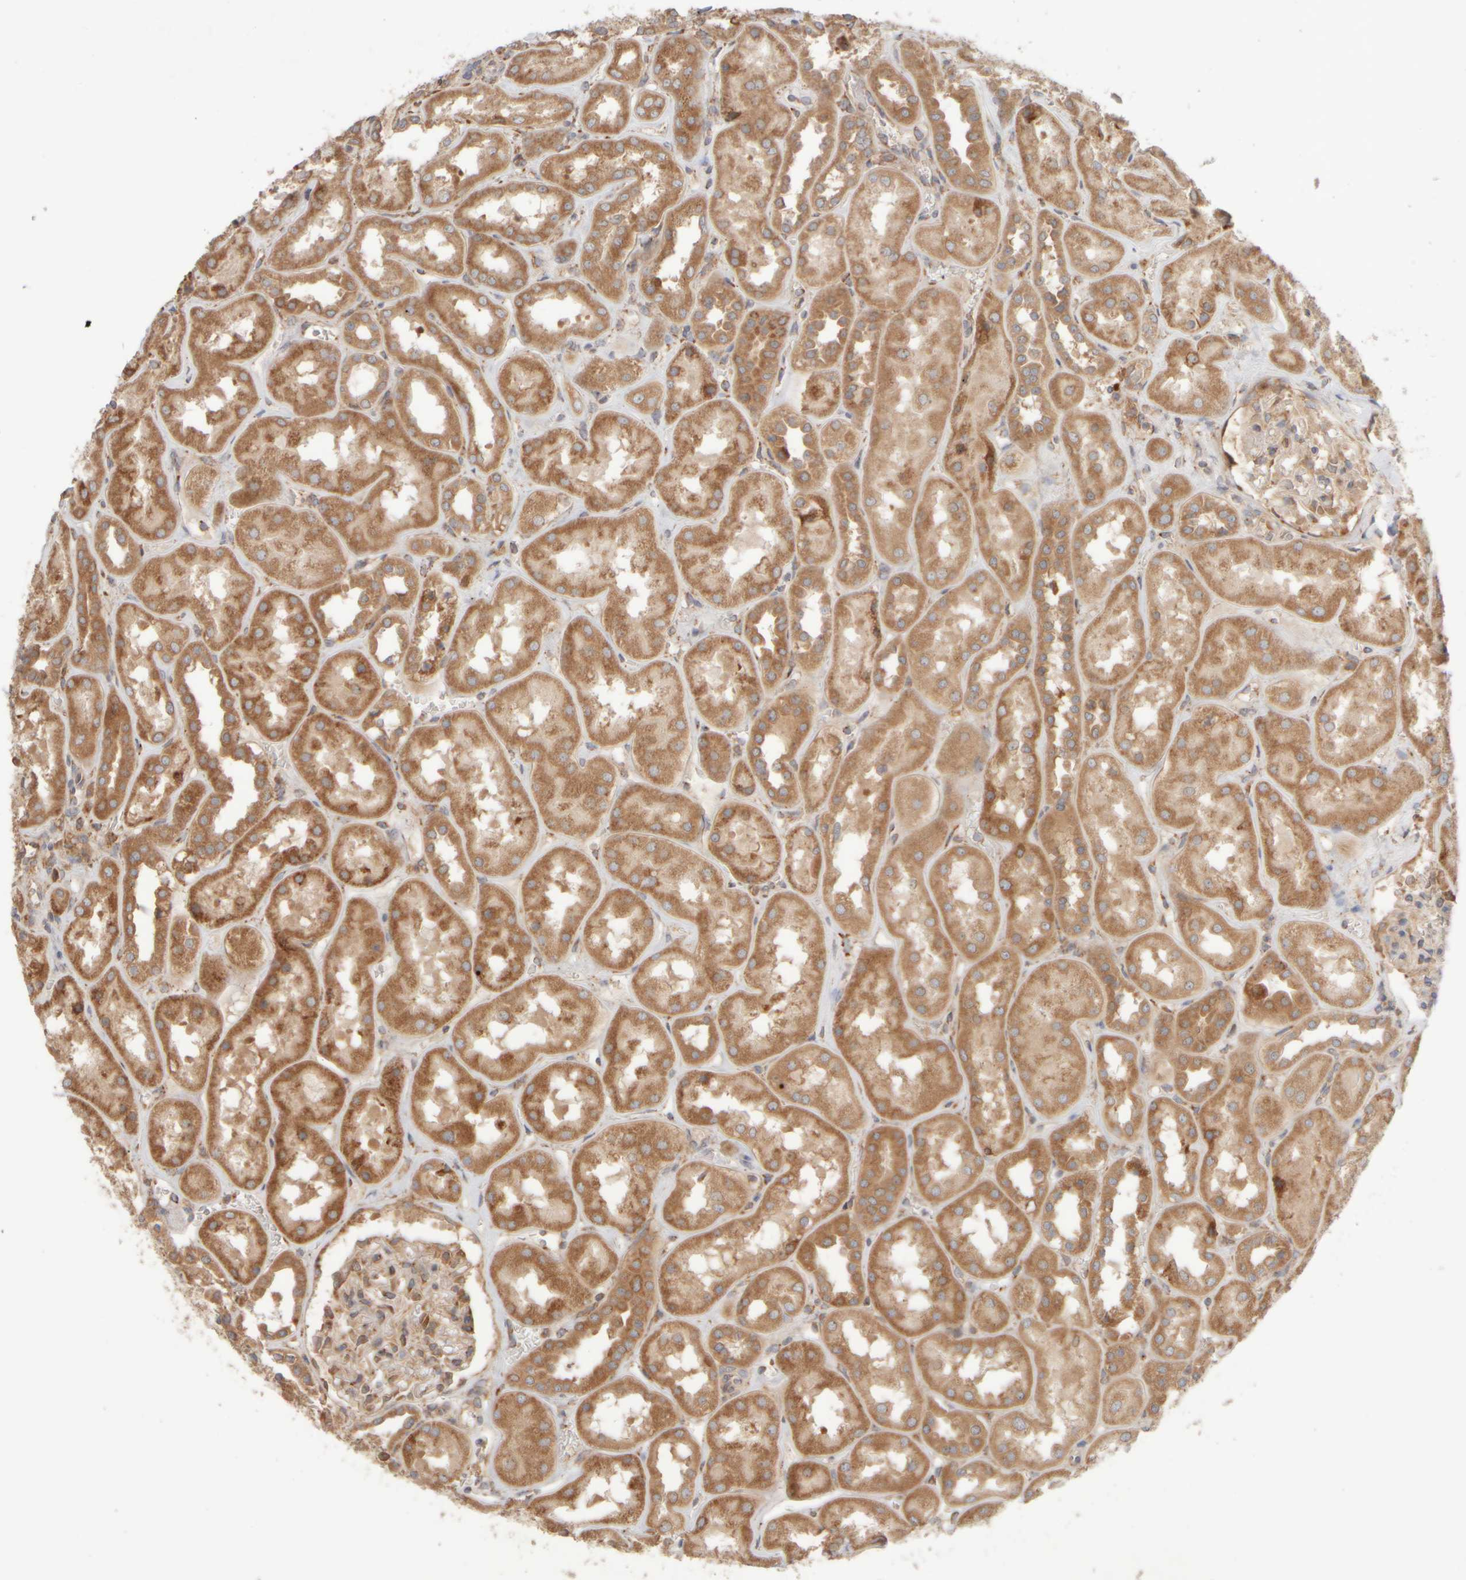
{"staining": {"intensity": "moderate", "quantity": "25%-75%", "location": "cytoplasmic/membranous"}, "tissue": "kidney", "cell_type": "Cells in glomeruli", "image_type": "normal", "snomed": [{"axis": "morphology", "description": "Normal tissue, NOS"}, {"axis": "topography", "description": "Kidney"}], "caption": "Protein analysis of benign kidney exhibits moderate cytoplasmic/membranous positivity in about 25%-75% of cells in glomeruli.", "gene": "EIF2B3", "patient": {"sex": "male", "age": 70}}